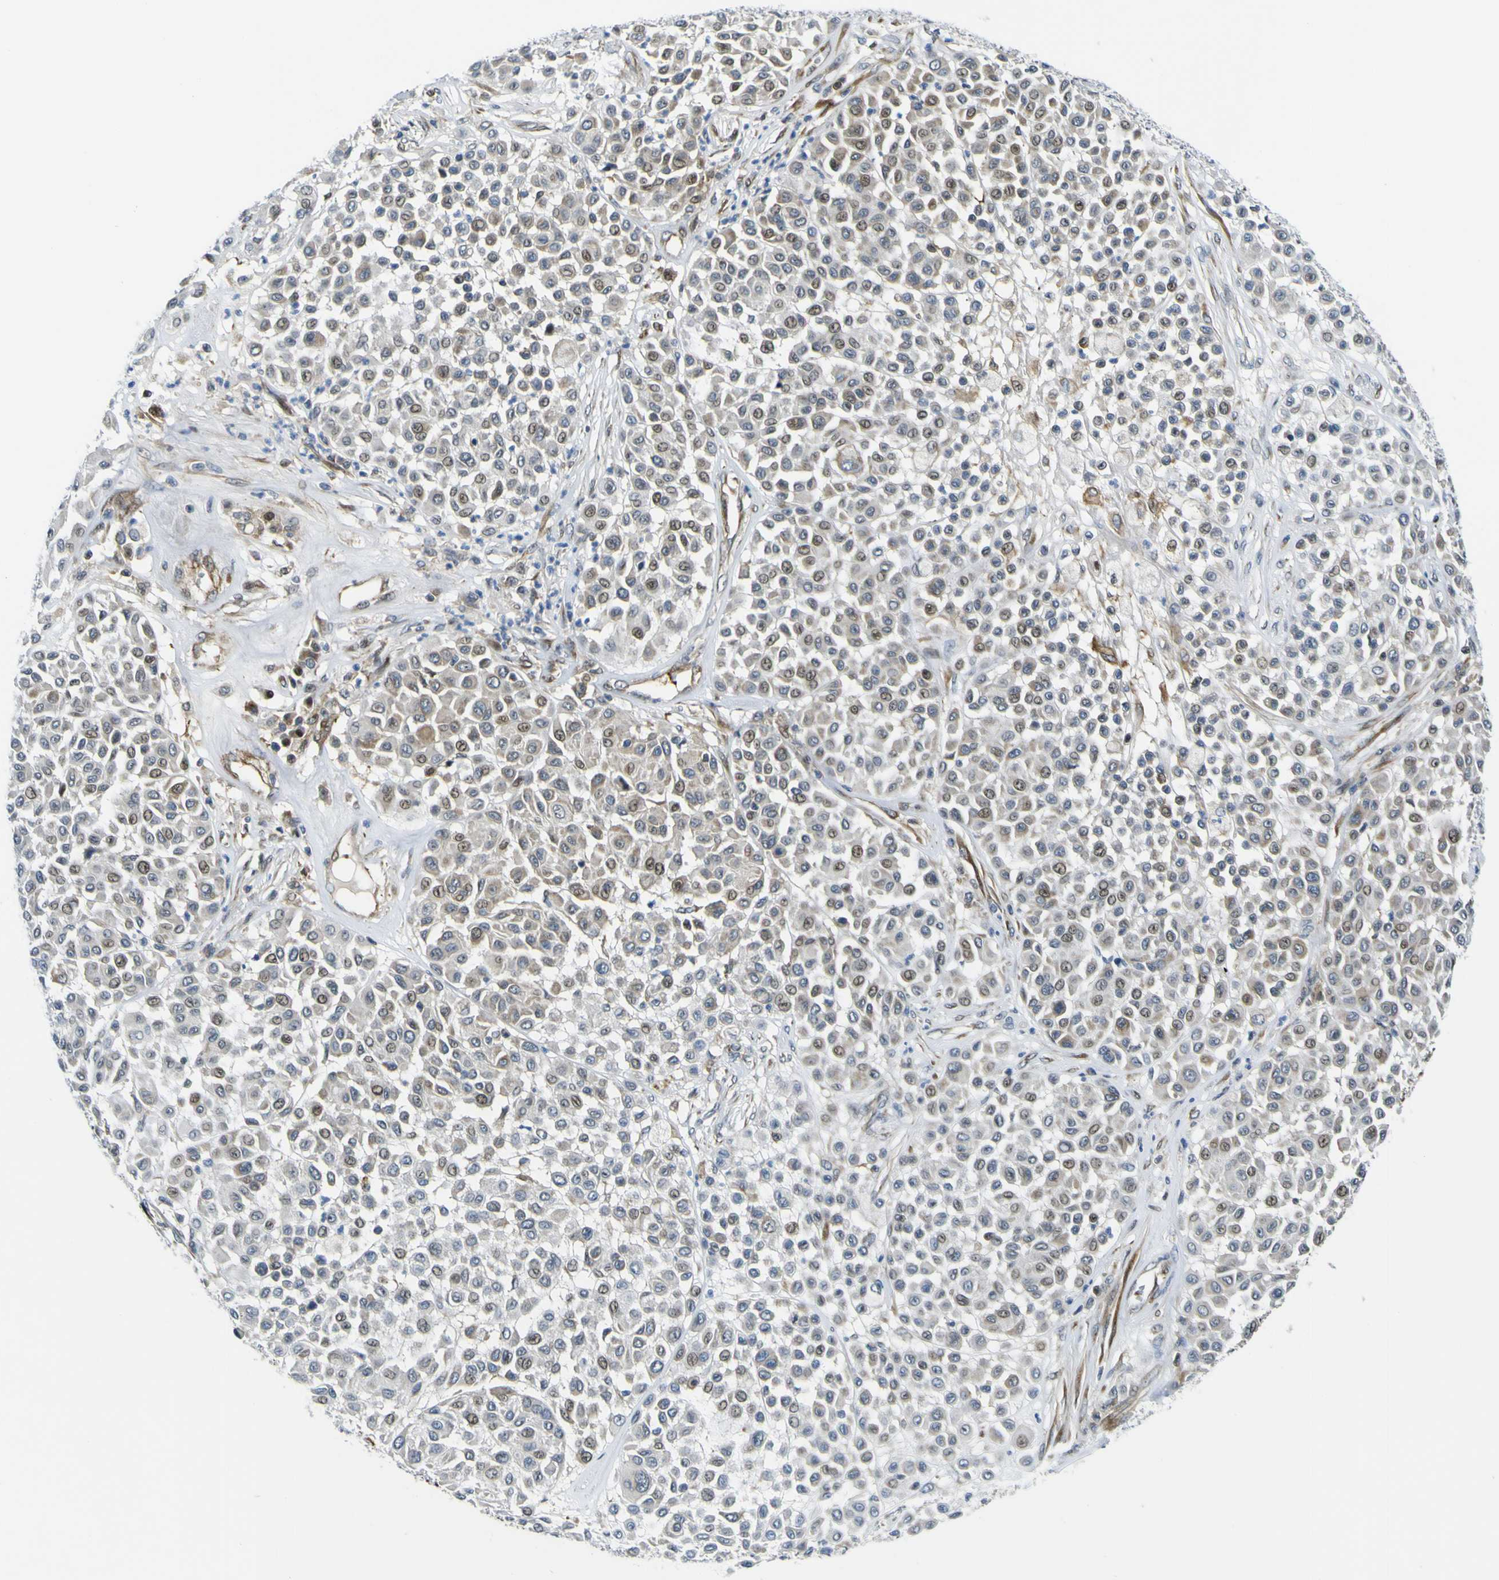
{"staining": {"intensity": "moderate", "quantity": "25%-75%", "location": "cytoplasmic/membranous,nuclear"}, "tissue": "melanoma", "cell_type": "Tumor cells", "image_type": "cancer", "snomed": [{"axis": "morphology", "description": "Malignant melanoma, Metastatic site"}, {"axis": "topography", "description": "Soft tissue"}], "caption": "This photomicrograph exhibits malignant melanoma (metastatic site) stained with immunohistochemistry (IHC) to label a protein in brown. The cytoplasmic/membranous and nuclear of tumor cells show moderate positivity for the protein. Nuclei are counter-stained blue.", "gene": "KDM7A", "patient": {"sex": "male", "age": 41}}